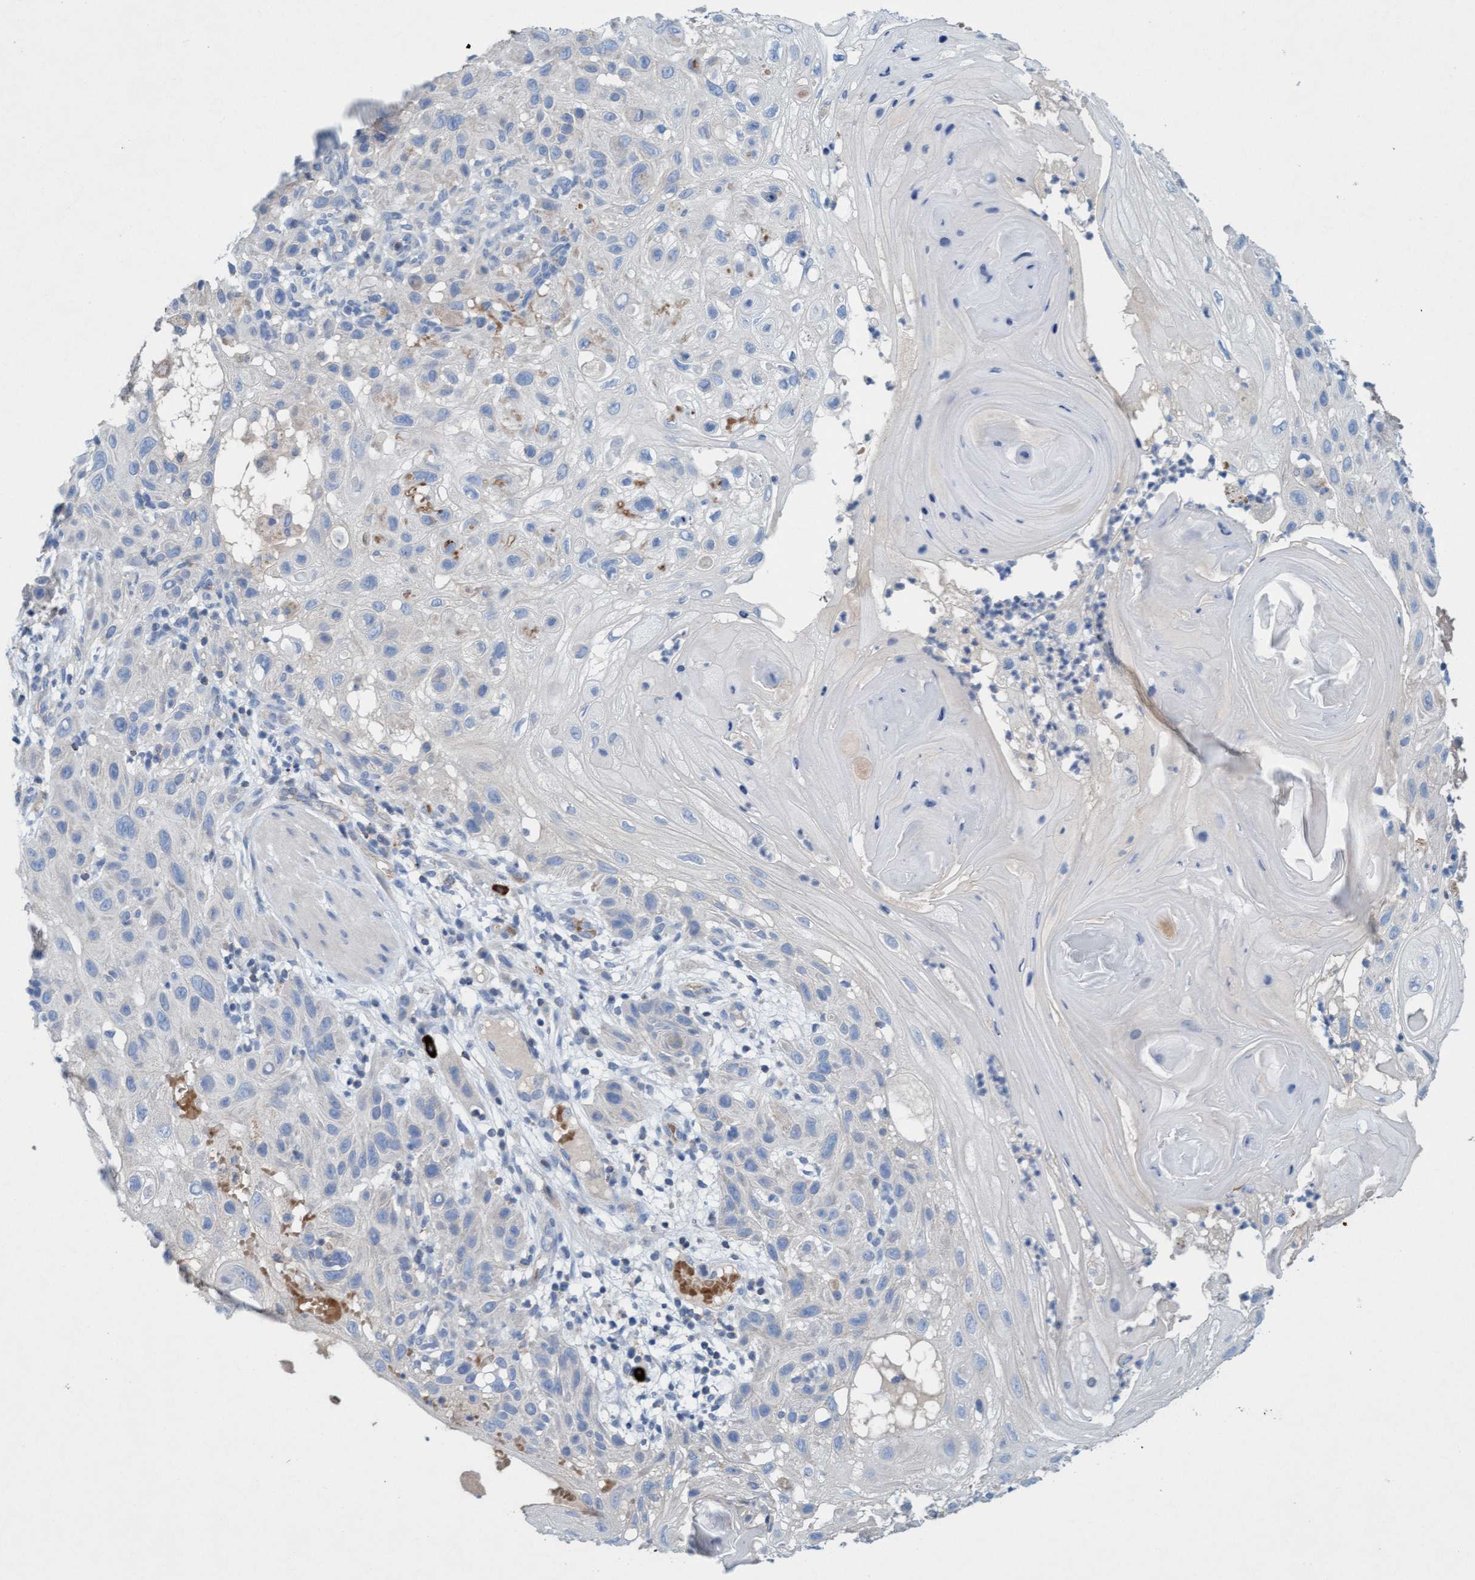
{"staining": {"intensity": "negative", "quantity": "none", "location": "none"}, "tissue": "skin cancer", "cell_type": "Tumor cells", "image_type": "cancer", "snomed": [{"axis": "morphology", "description": "Squamous cell carcinoma, NOS"}, {"axis": "topography", "description": "Skin"}], "caption": "The histopathology image reveals no significant staining in tumor cells of skin cancer.", "gene": "SIGIRR", "patient": {"sex": "female", "age": 96}}